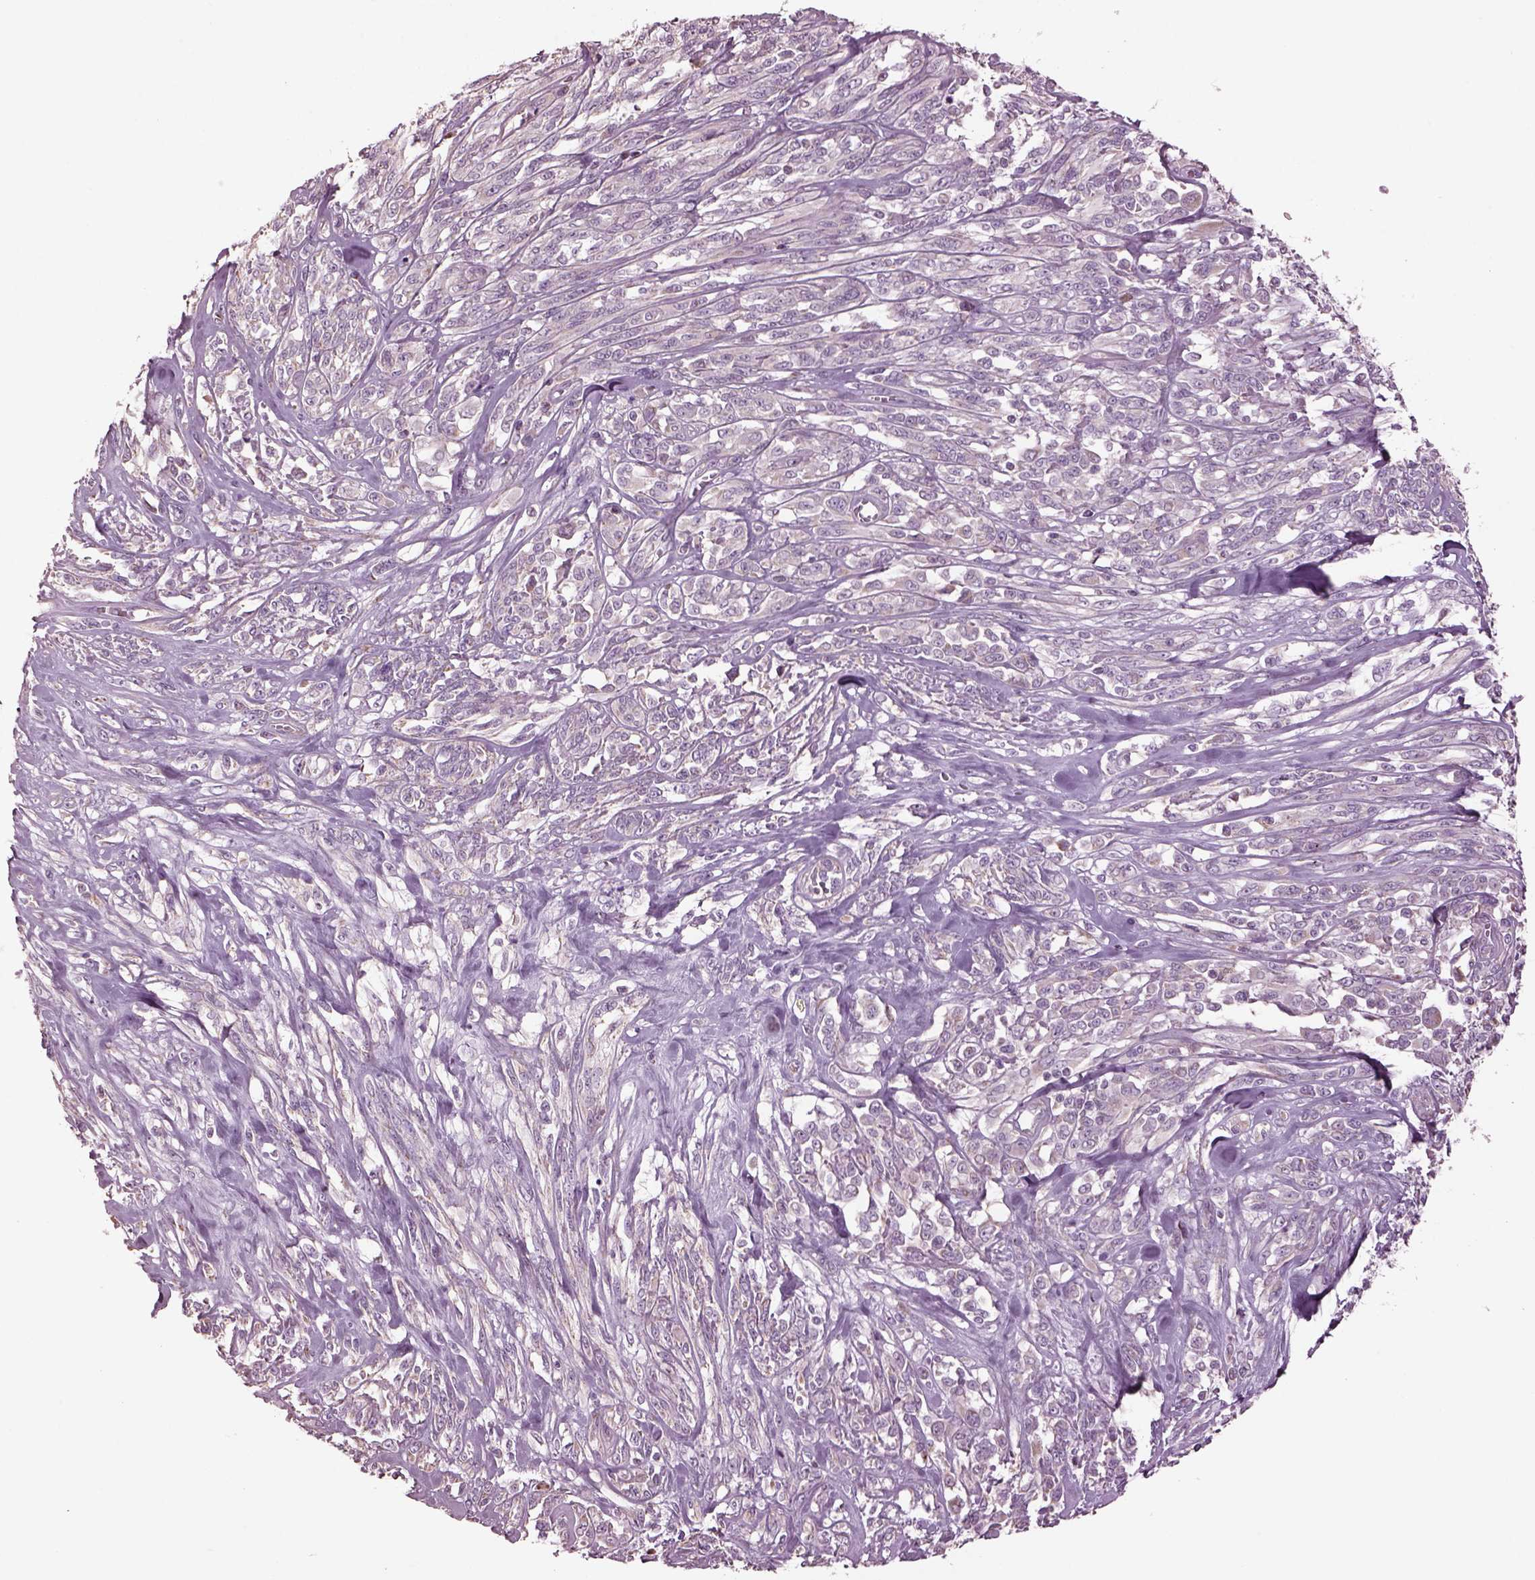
{"staining": {"intensity": "negative", "quantity": "none", "location": "none"}, "tissue": "melanoma", "cell_type": "Tumor cells", "image_type": "cancer", "snomed": [{"axis": "morphology", "description": "Malignant melanoma, NOS"}, {"axis": "topography", "description": "Skin"}], "caption": "Immunohistochemistry histopathology image of human melanoma stained for a protein (brown), which shows no staining in tumor cells.", "gene": "SPATA7", "patient": {"sex": "female", "age": 91}}